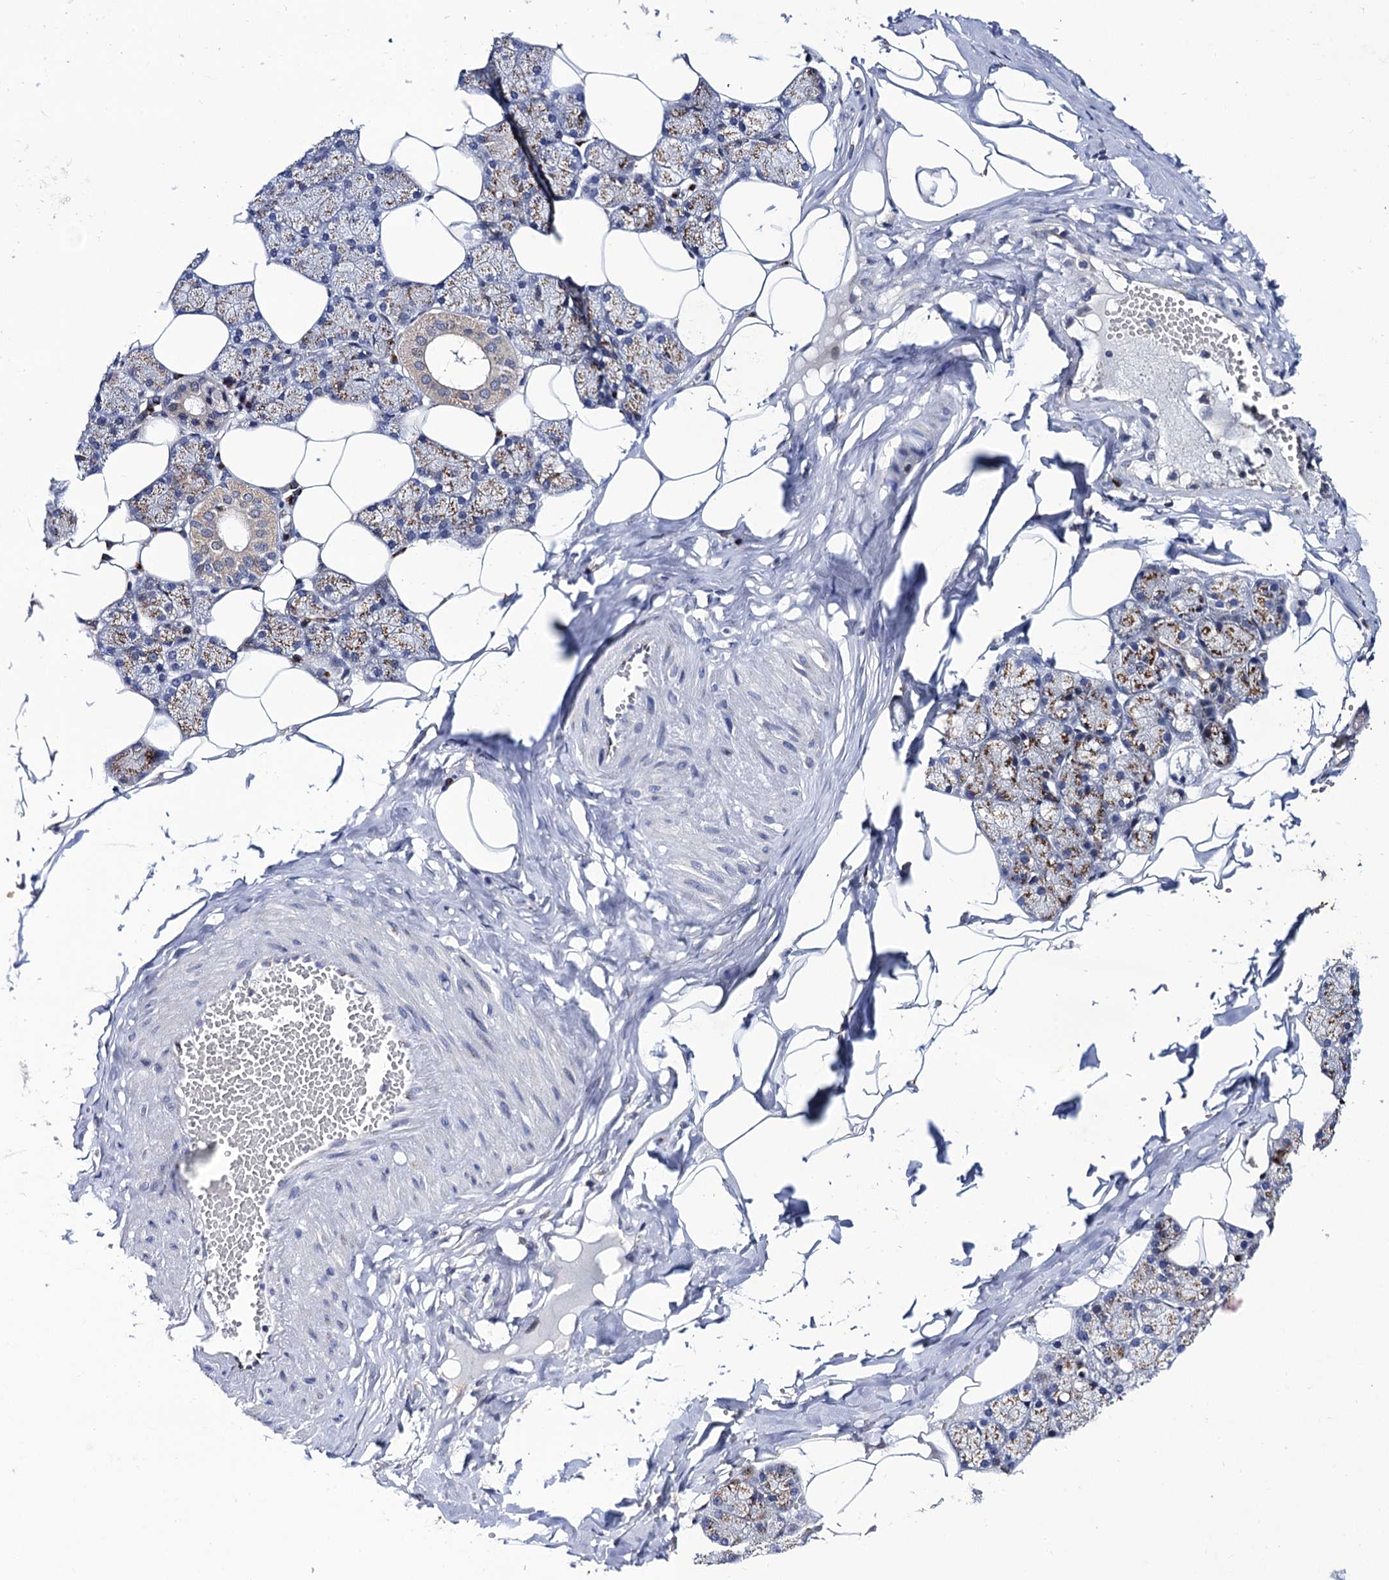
{"staining": {"intensity": "moderate", "quantity": ">75%", "location": "cytoplasmic/membranous"}, "tissue": "salivary gland", "cell_type": "Glandular cells", "image_type": "normal", "snomed": [{"axis": "morphology", "description": "Normal tissue, NOS"}, {"axis": "topography", "description": "Salivary gland"}], "caption": "About >75% of glandular cells in benign human salivary gland show moderate cytoplasmic/membranous protein positivity as visualized by brown immunohistochemical staining.", "gene": "THAP2", "patient": {"sex": "male", "age": 62}}